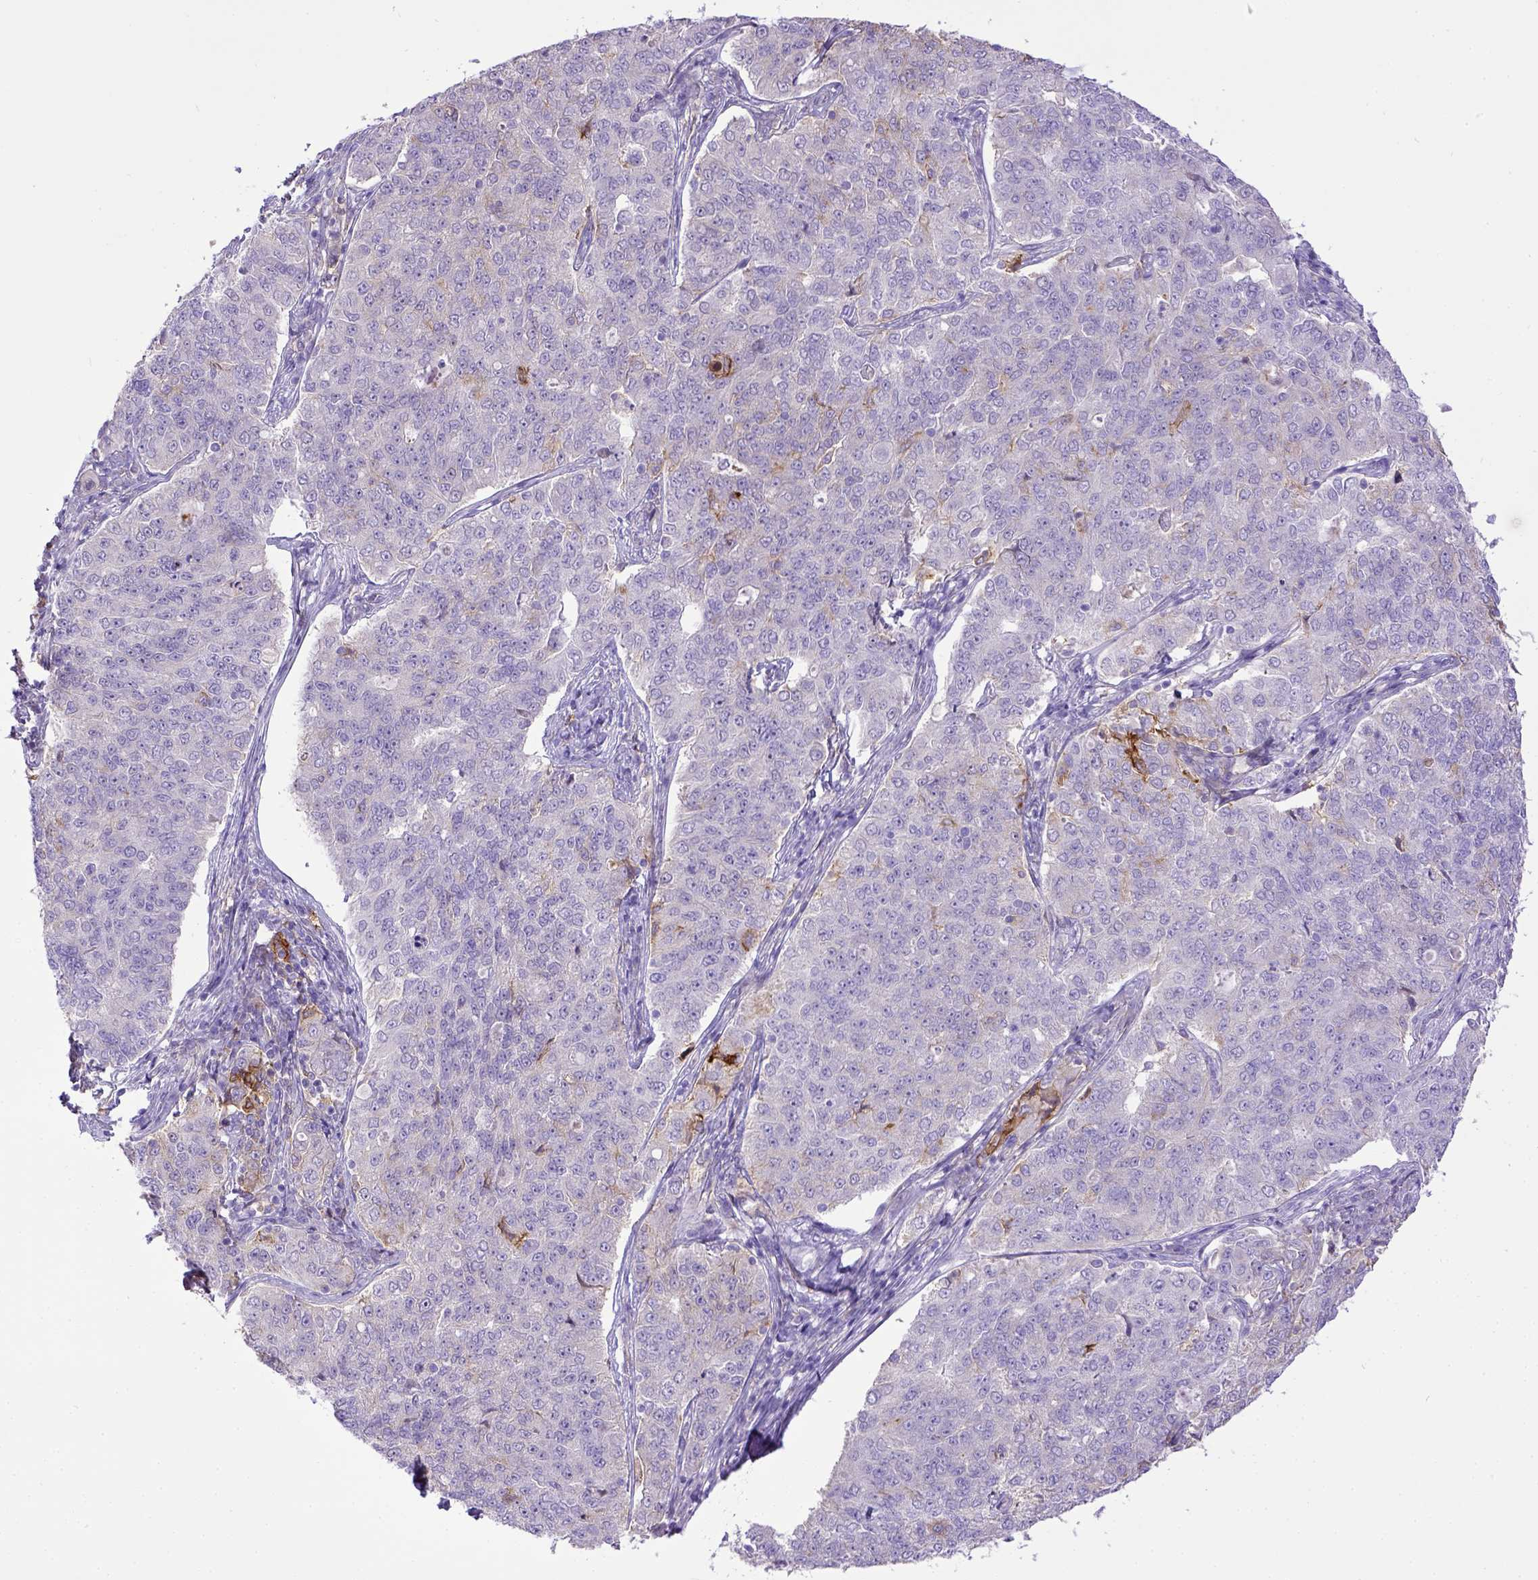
{"staining": {"intensity": "negative", "quantity": "none", "location": "none"}, "tissue": "endometrial cancer", "cell_type": "Tumor cells", "image_type": "cancer", "snomed": [{"axis": "morphology", "description": "Adenocarcinoma, NOS"}, {"axis": "topography", "description": "Endometrium"}], "caption": "A micrograph of human endometrial cancer (adenocarcinoma) is negative for staining in tumor cells.", "gene": "CD40", "patient": {"sex": "female", "age": 43}}